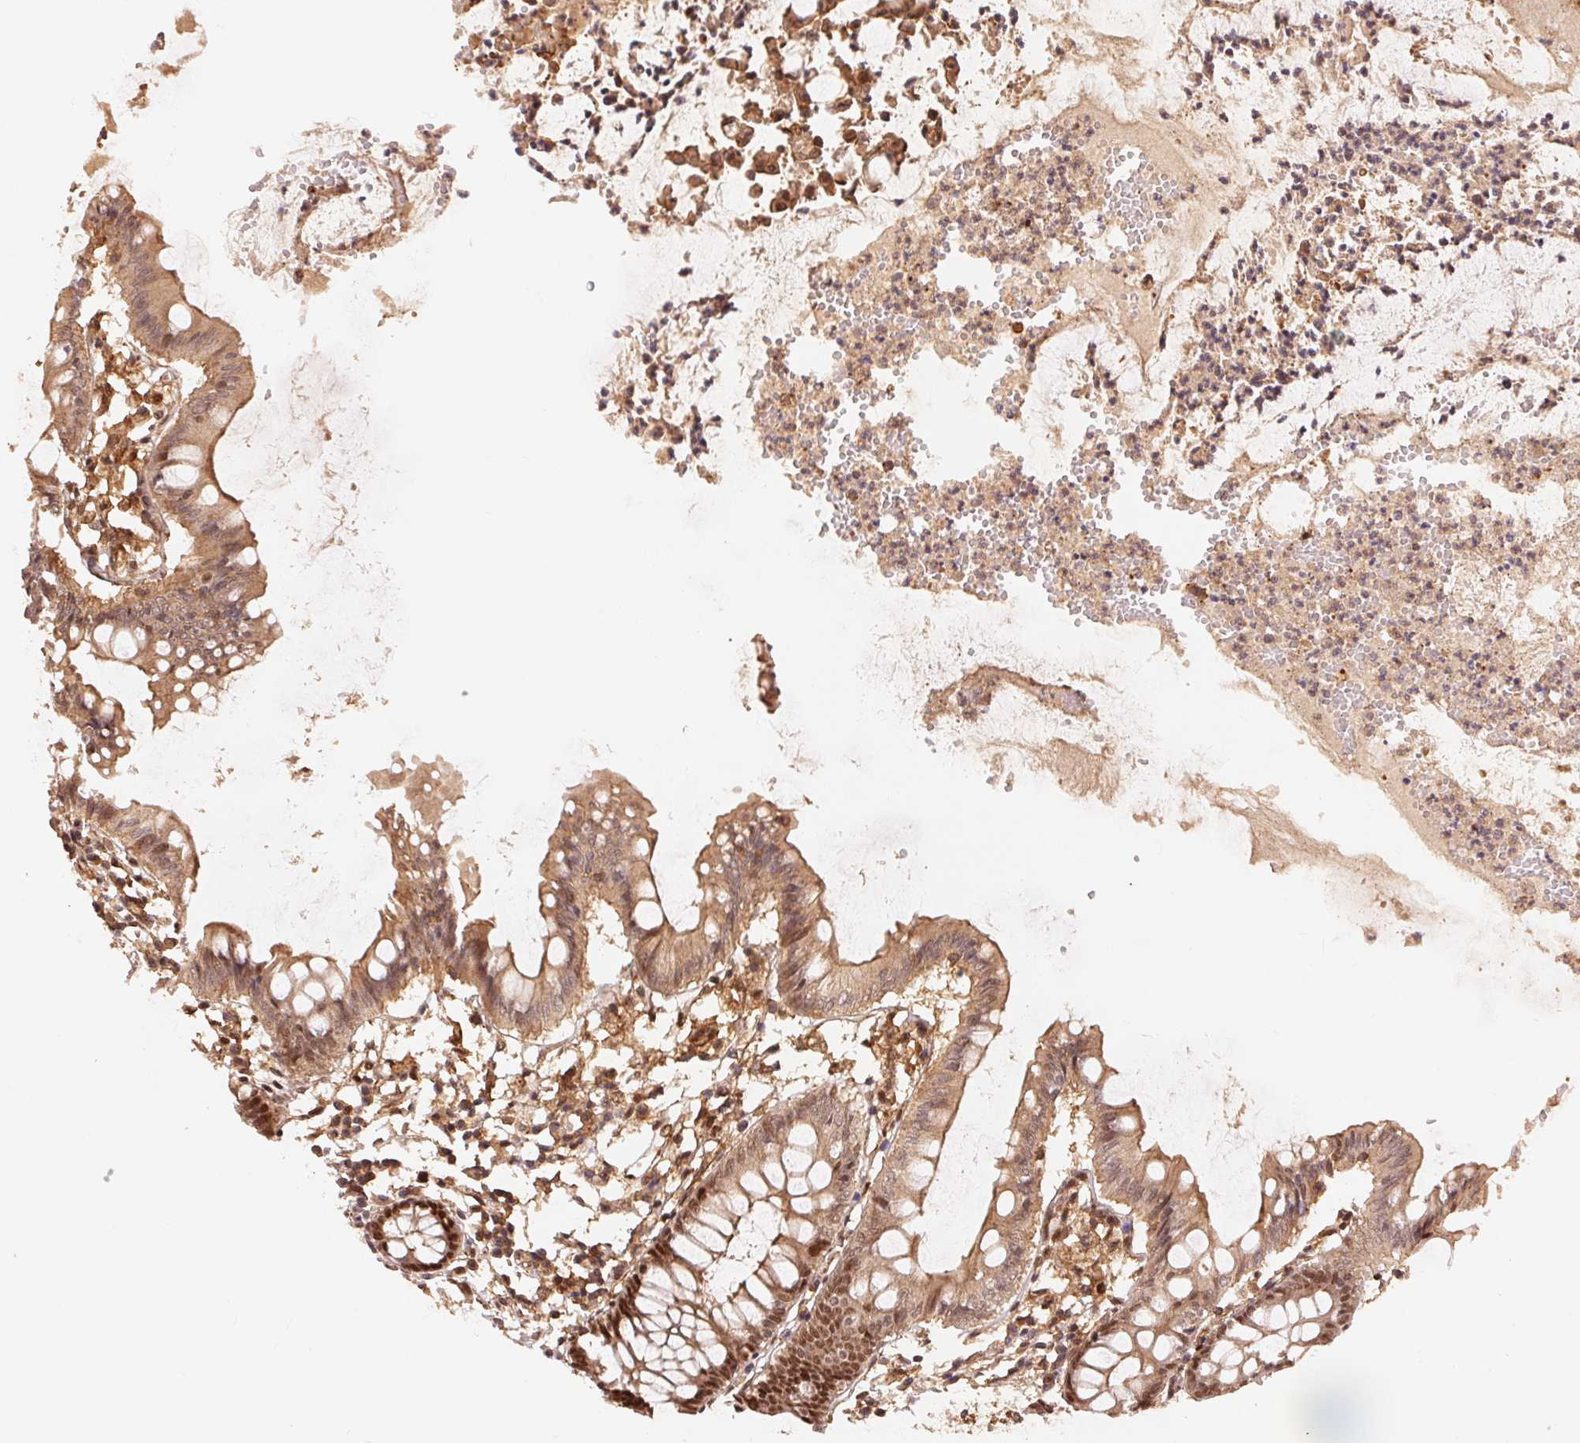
{"staining": {"intensity": "moderate", "quantity": ">75%", "location": "cytoplasmic/membranous,nuclear"}, "tissue": "colon", "cell_type": "Endothelial cells", "image_type": "normal", "snomed": [{"axis": "morphology", "description": "Normal tissue, NOS"}, {"axis": "topography", "description": "Colon"}], "caption": "DAB (3,3'-diaminobenzidine) immunohistochemical staining of benign colon exhibits moderate cytoplasmic/membranous,nuclear protein staining in approximately >75% of endothelial cells.", "gene": "TNIP2", "patient": {"sex": "female", "age": 84}}